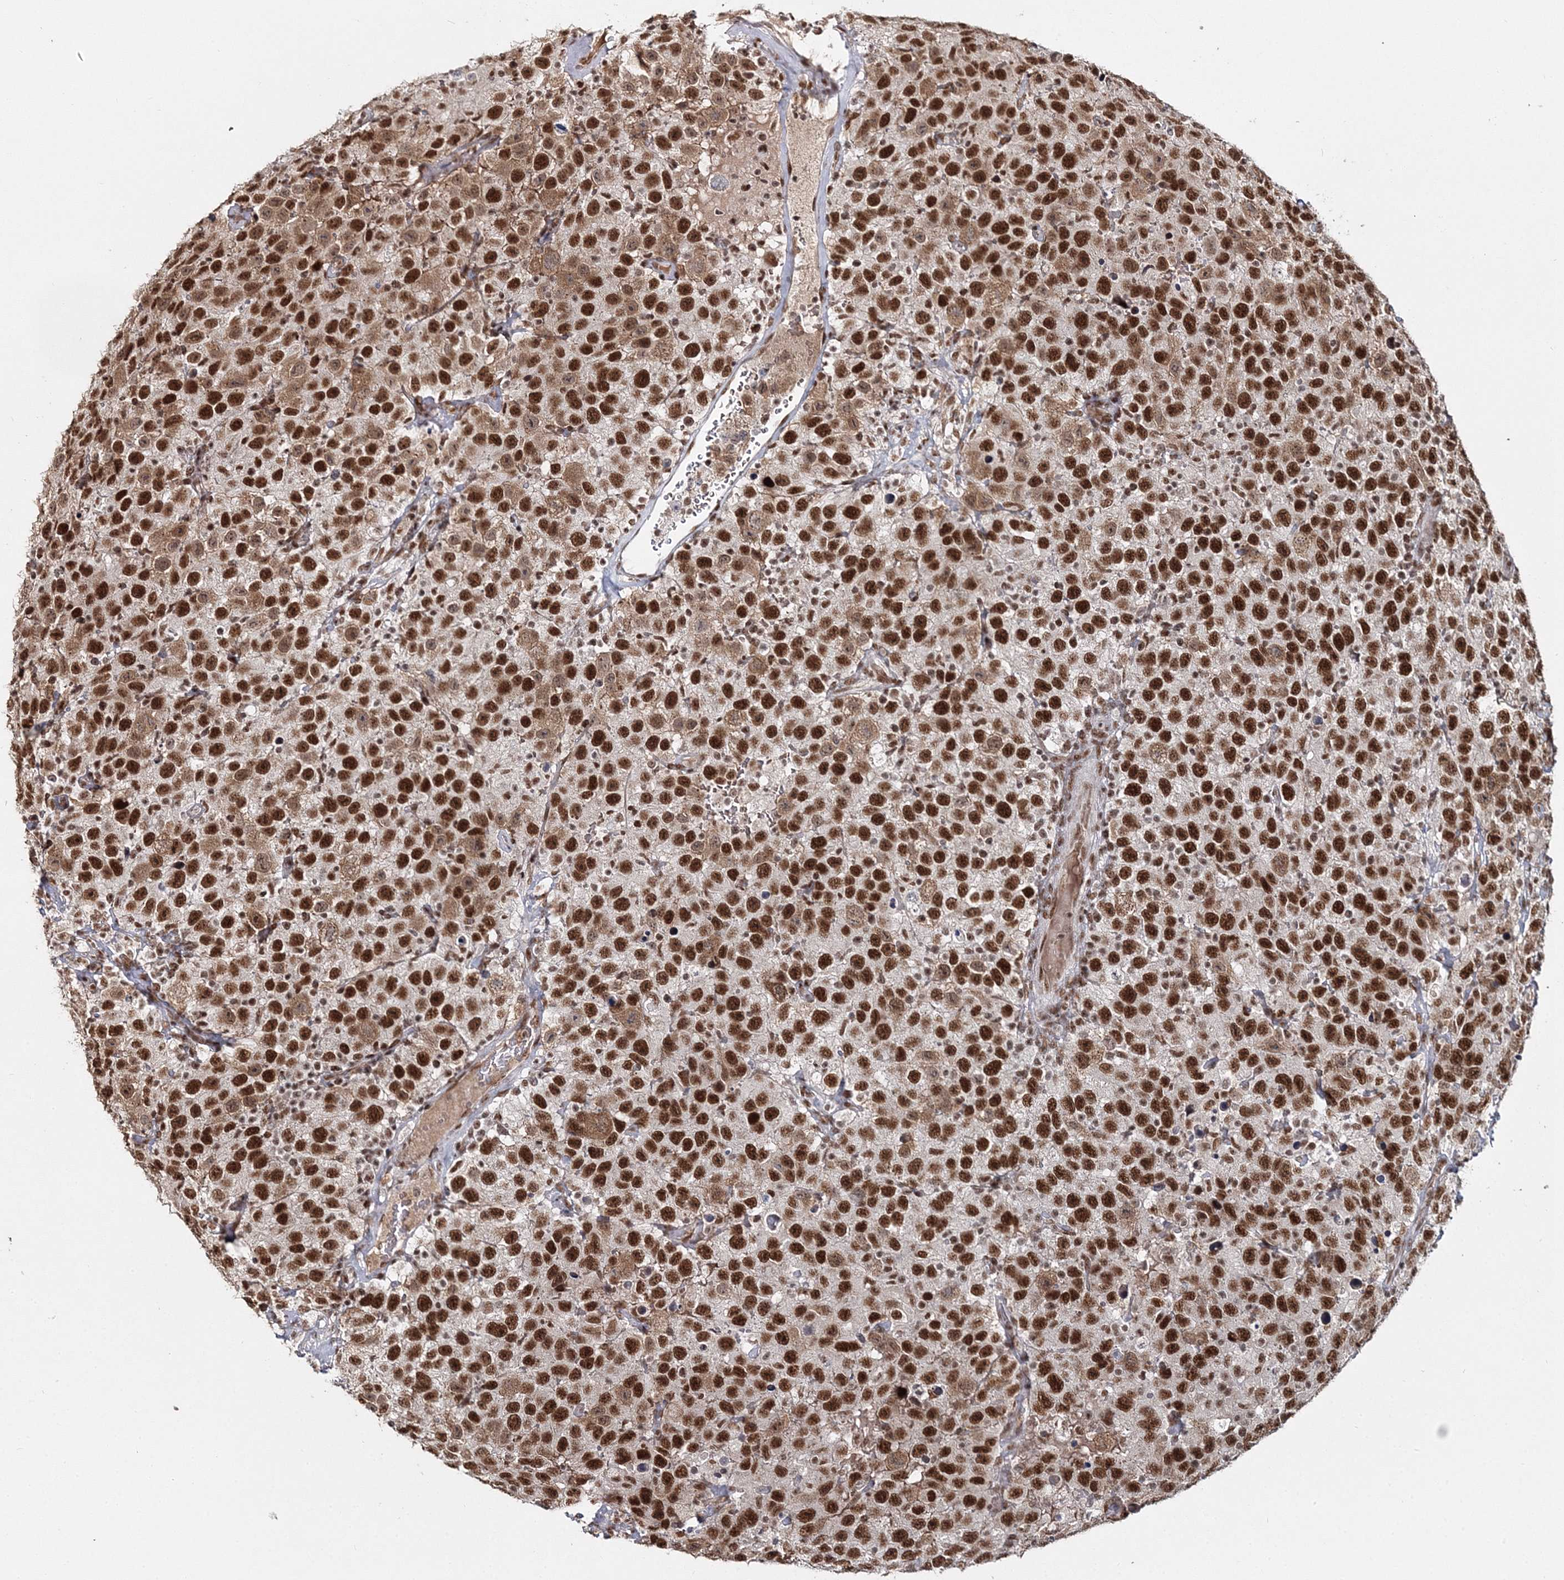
{"staining": {"intensity": "strong", "quantity": ">75%", "location": "nuclear"}, "tissue": "testis cancer", "cell_type": "Tumor cells", "image_type": "cancer", "snomed": [{"axis": "morphology", "description": "Seminoma, NOS"}, {"axis": "topography", "description": "Testis"}], "caption": "The photomicrograph shows a brown stain indicating the presence of a protein in the nuclear of tumor cells in testis cancer.", "gene": "QRICH1", "patient": {"sex": "male", "age": 41}}